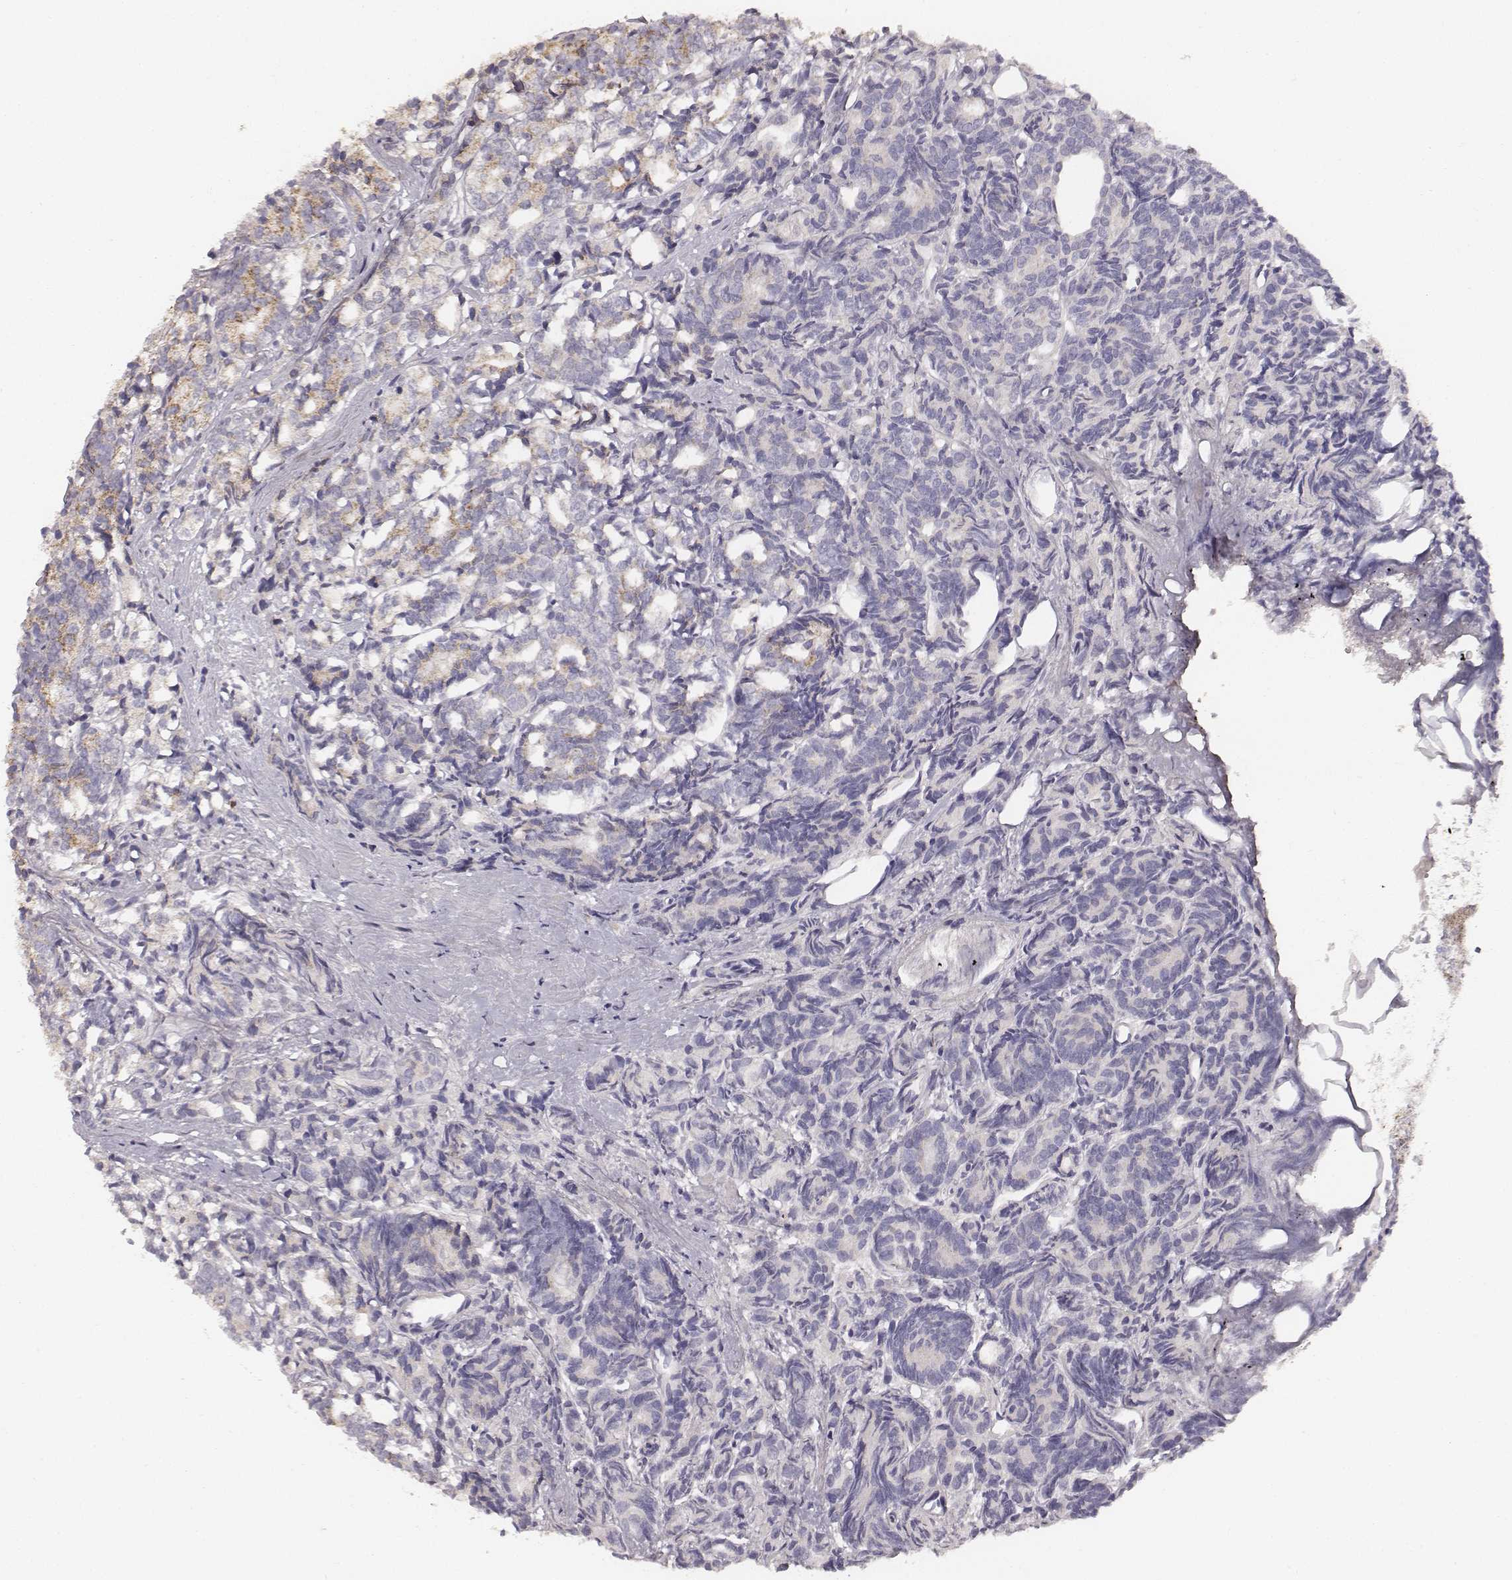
{"staining": {"intensity": "moderate", "quantity": "25%-75%", "location": "cytoplasmic/membranous"}, "tissue": "prostate cancer", "cell_type": "Tumor cells", "image_type": "cancer", "snomed": [{"axis": "morphology", "description": "Adenocarcinoma, High grade"}, {"axis": "topography", "description": "Prostate"}], "caption": "Approximately 25%-75% of tumor cells in prostate cancer (high-grade adenocarcinoma) display moderate cytoplasmic/membranous protein positivity as visualized by brown immunohistochemical staining.", "gene": "ABCD3", "patient": {"sex": "male", "age": 53}}